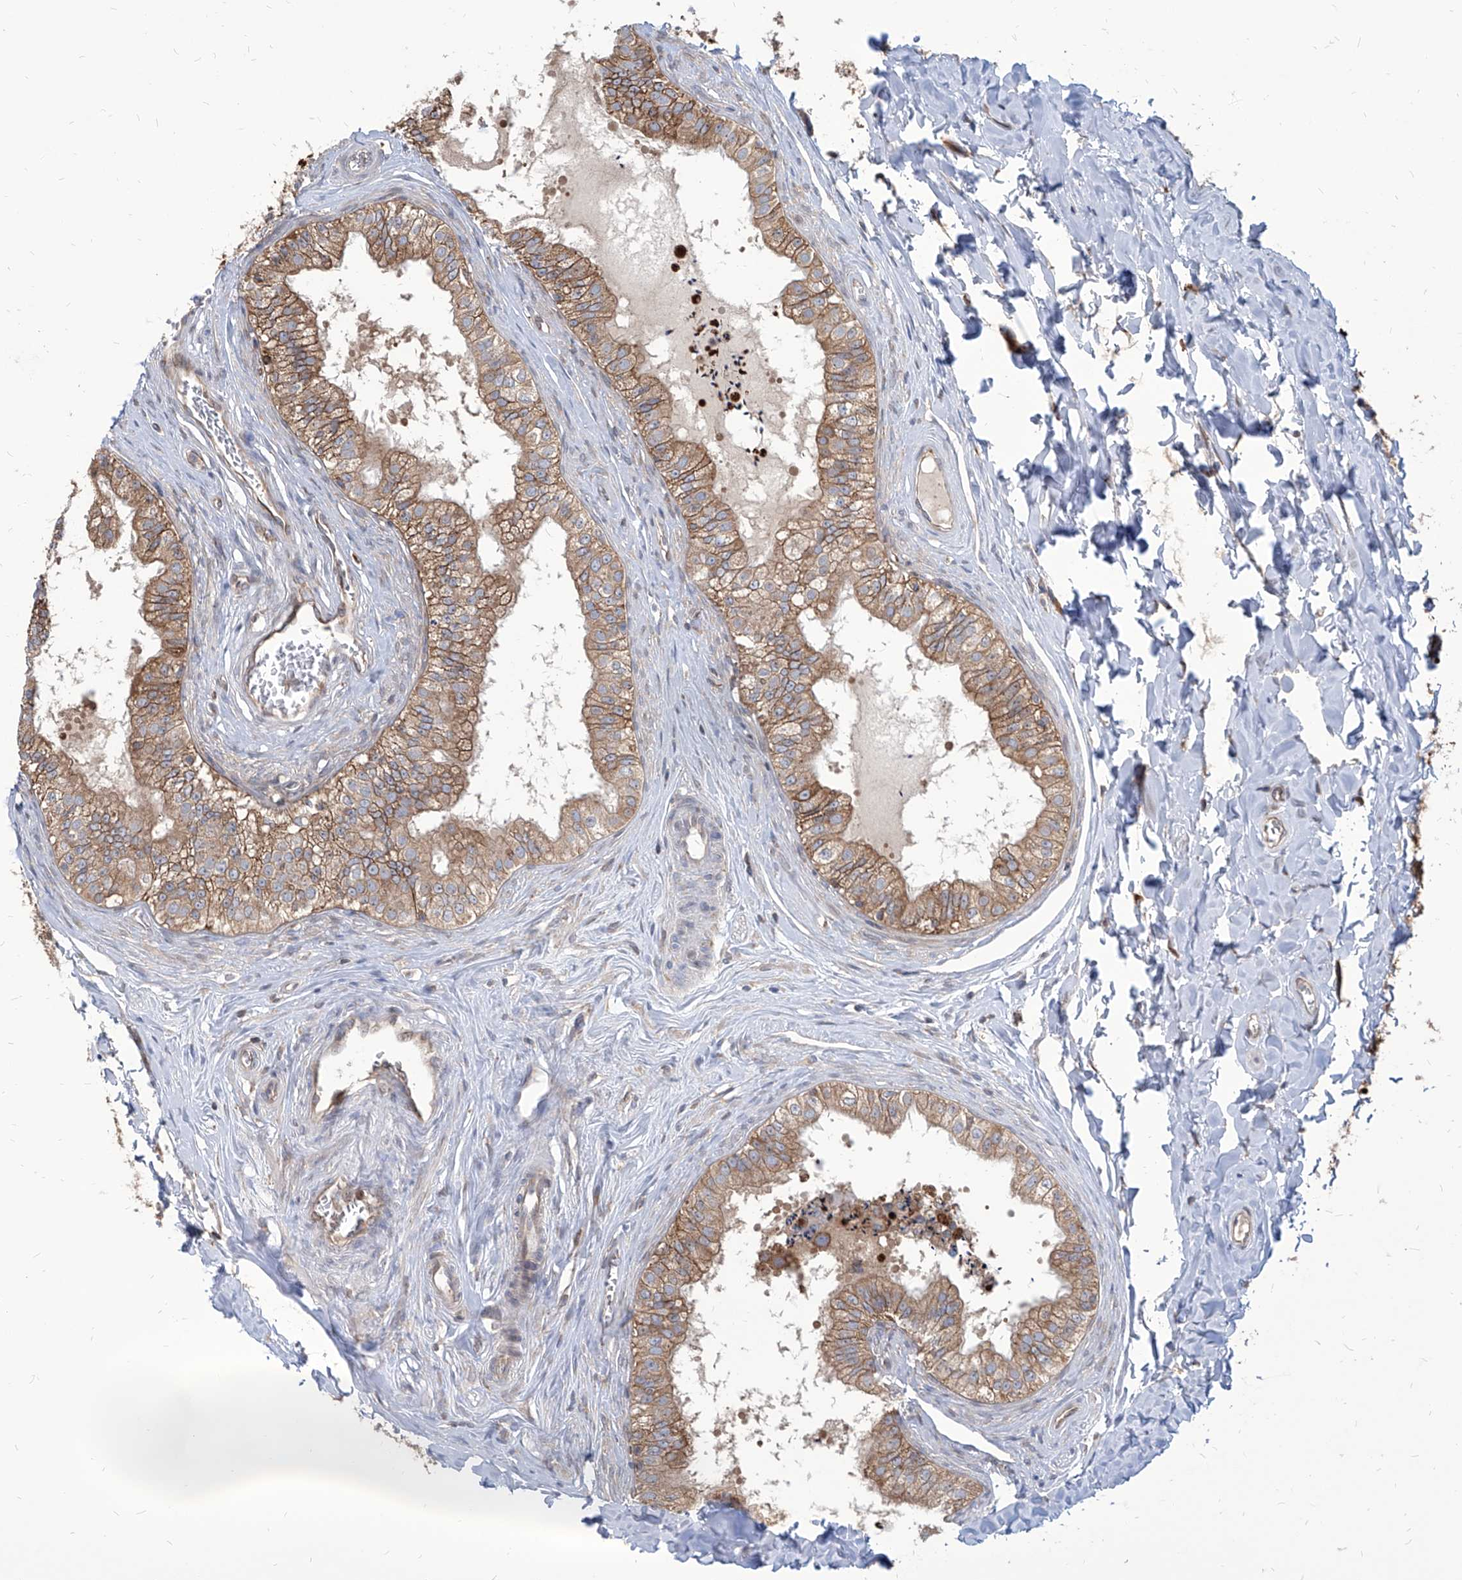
{"staining": {"intensity": "moderate", "quantity": ">75%", "location": "cytoplasmic/membranous"}, "tissue": "epididymis", "cell_type": "Glandular cells", "image_type": "normal", "snomed": [{"axis": "morphology", "description": "Normal tissue, NOS"}, {"axis": "topography", "description": "Epididymis"}], "caption": "Unremarkable epididymis exhibits moderate cytoplasmic/membranous expression in approximately >75% of glandular cells.", "gene": "FAM83B", "patient": {"sex": "male", "age": 29}}